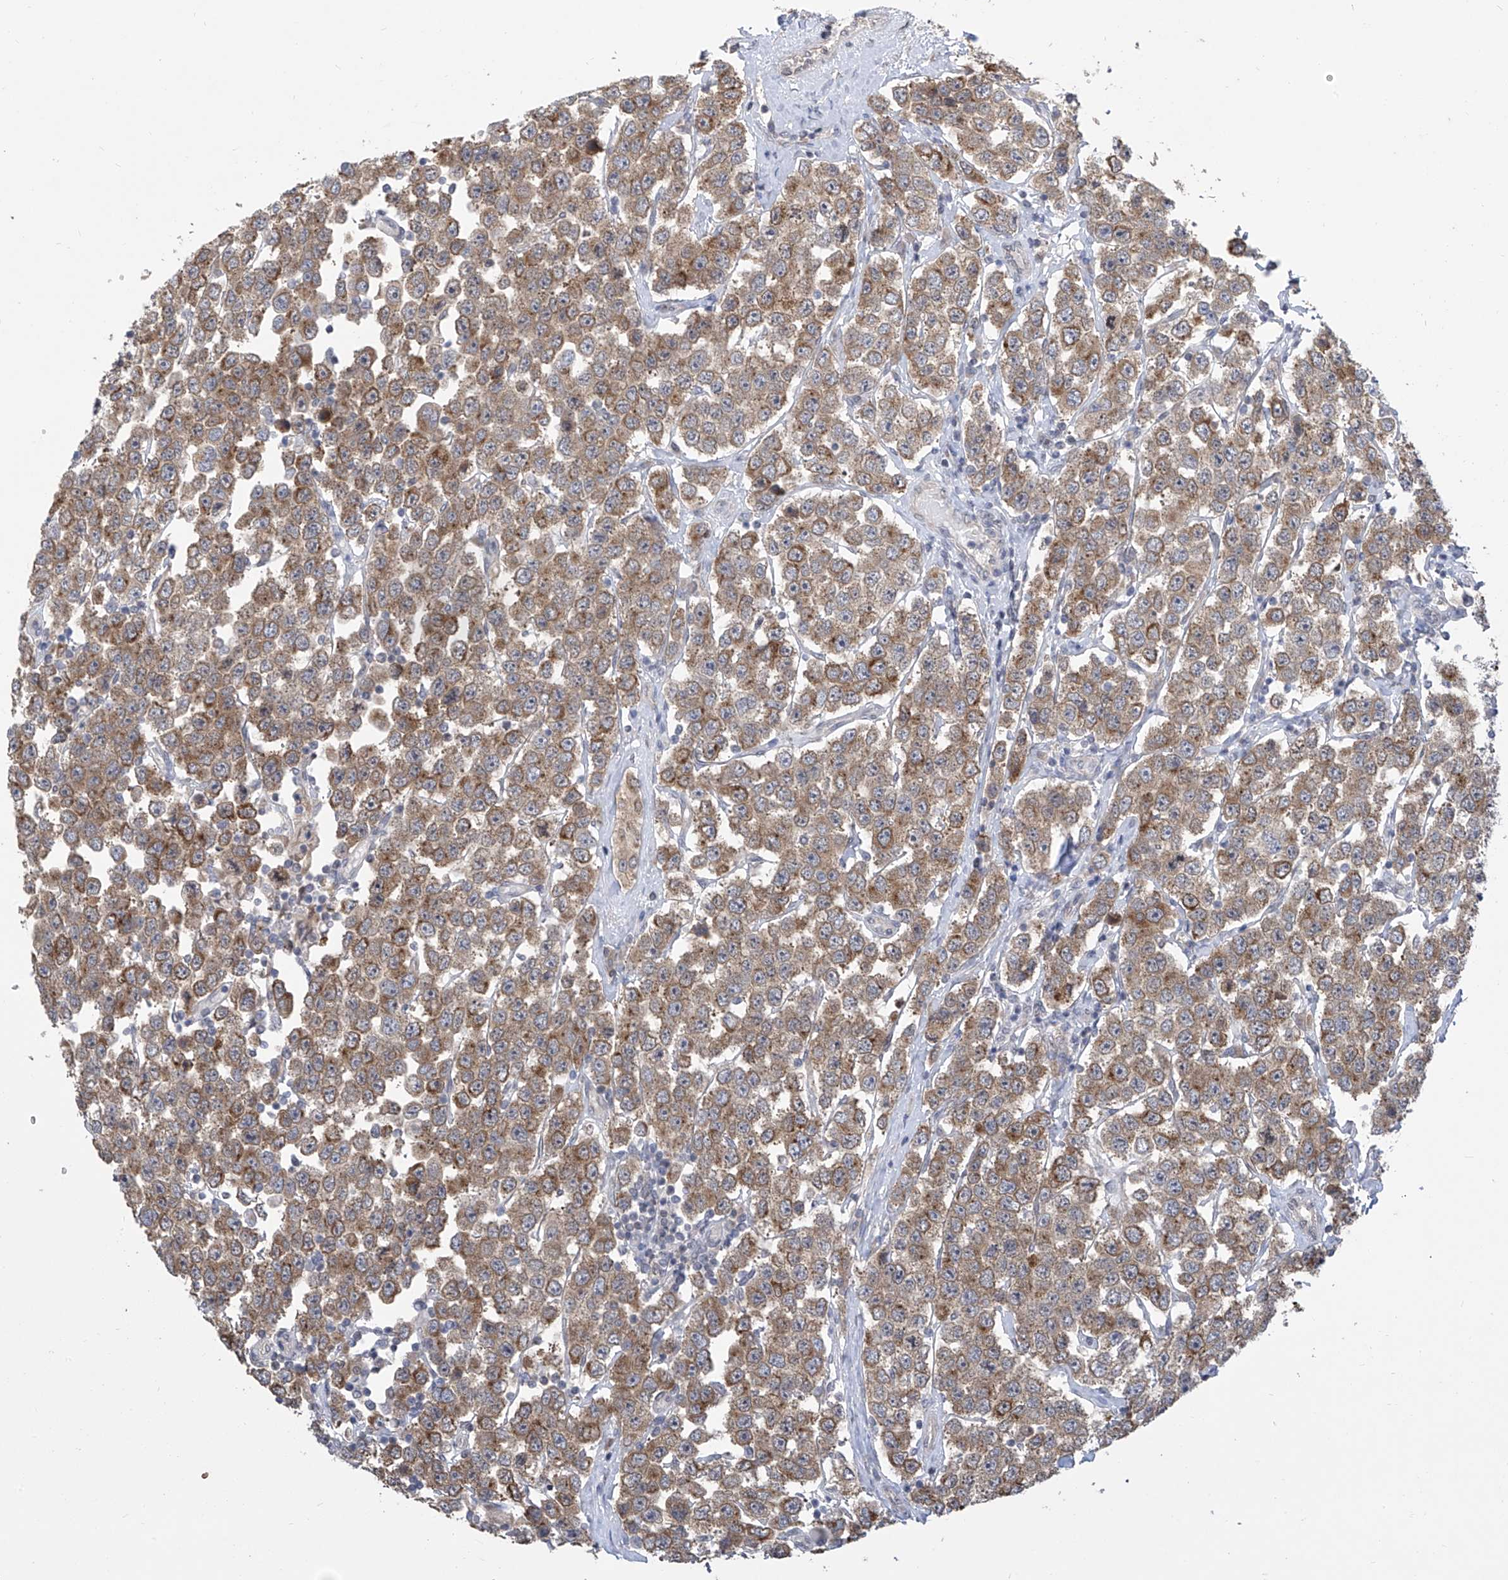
{"staining": {"intensity": "moderate", "quantity": "25%-75%", "location": "cytoplasmic/membranous"}, "tissue": "testis cancer", "cell_type": "Tumor cells", "image_type": "cancer", "snomed": [{"axis": "morphology", "description": "Seminoma, NOS"}, {"axis": "topography", "description": "Testis"}], "caption": "IHC (DAB (3,3'-diaminobenzidine)) staining of testis seminoma shows moderate cytoplasmic/membranous protein positivity in approximately 25%-75% of tumor cells.", "gene": "CETN2", "patient": {"sex": "male", "age": 28}}